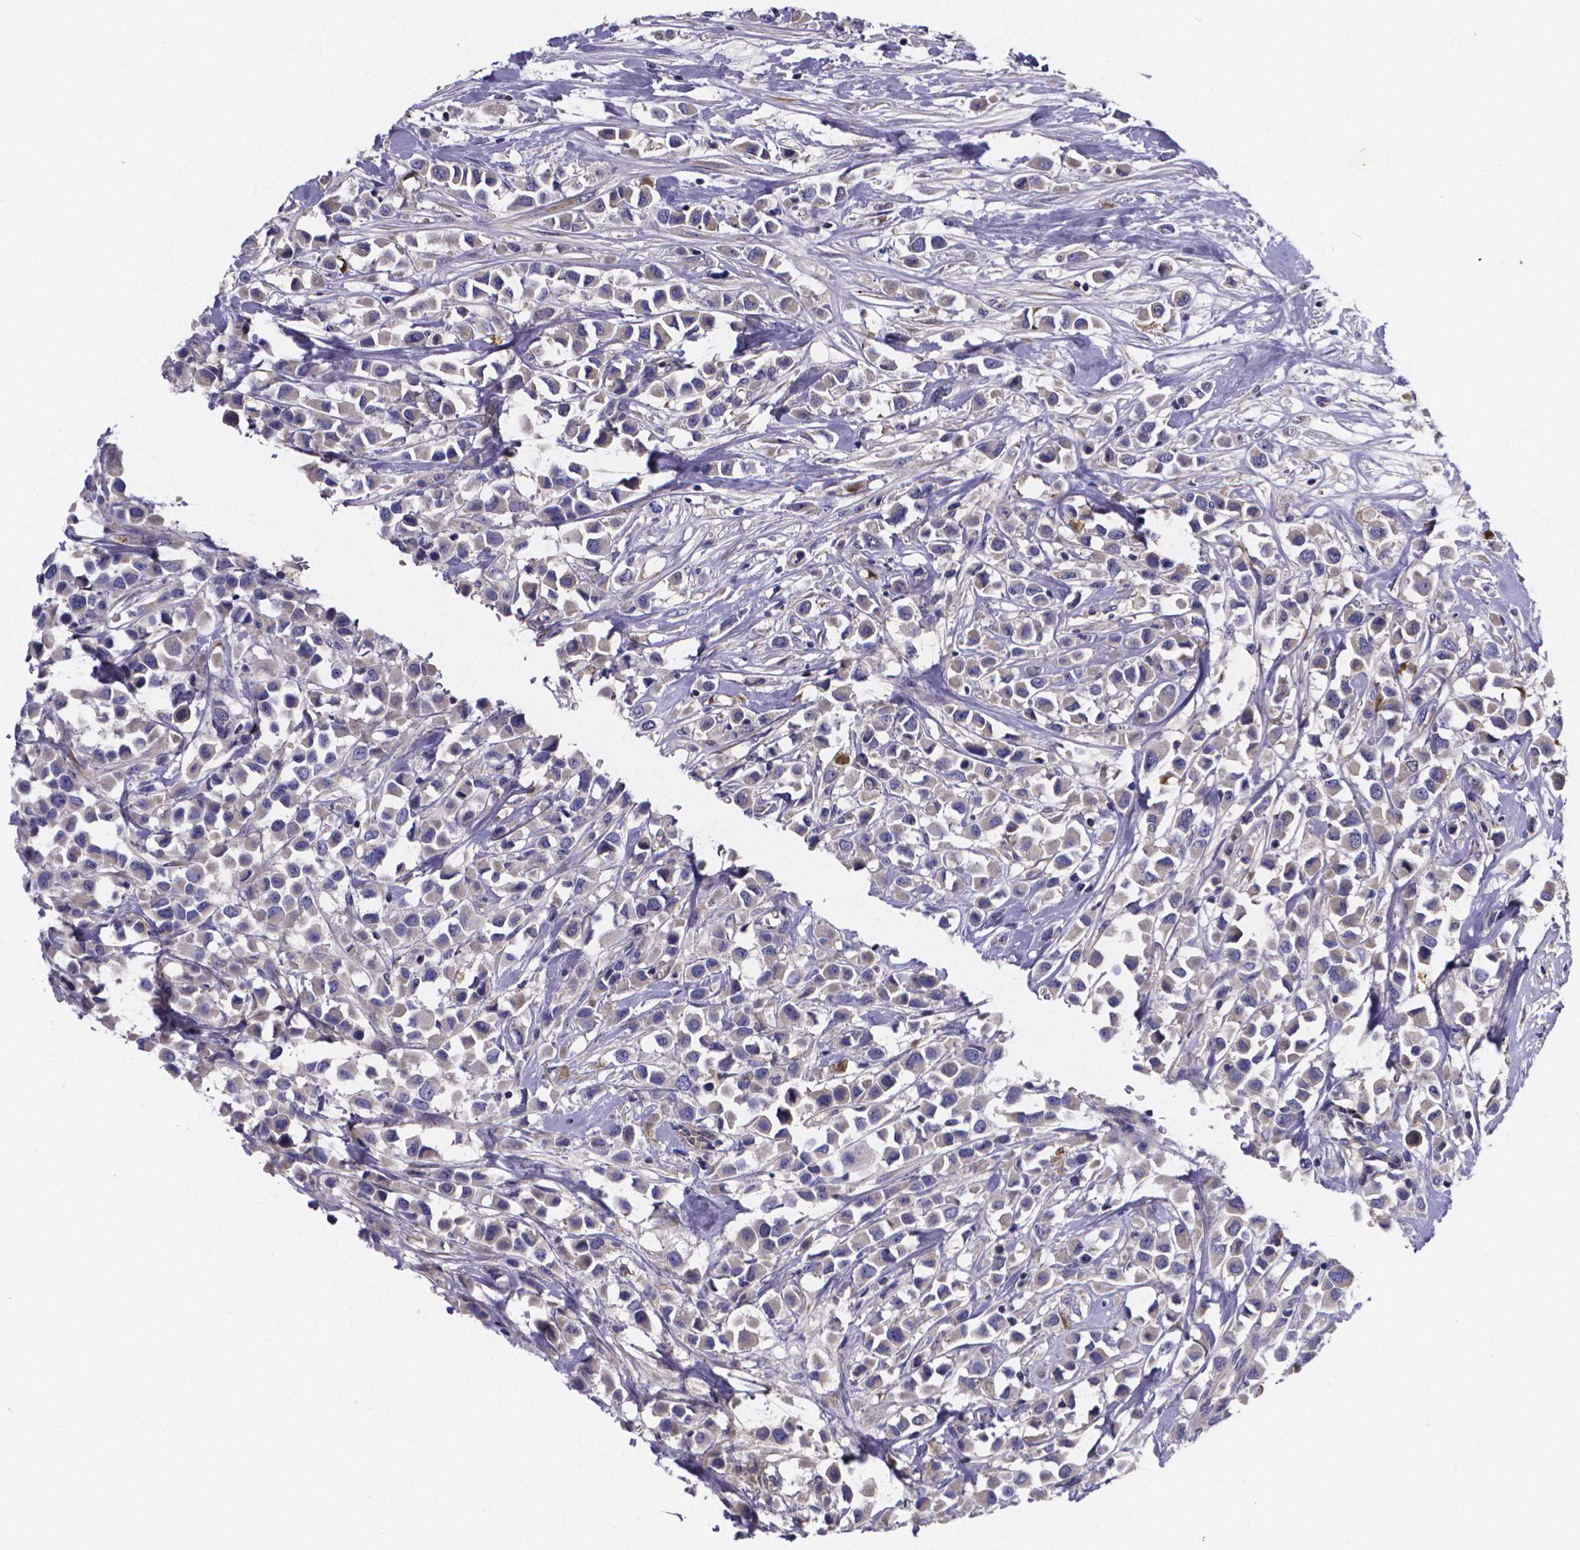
{"staining": {"intensity": "negative", "quantity": "none", "location": "none"}, "tissue": "breast cancer", "cell_type": "Tumor cells", "image_type": "cancer", "snomed": [{"axis": "morphology", "description": "Duct carcinoma"}, {"axis": "topography", "description": "Breast"}], "caption": "The photomicrograph demonstrates no significant expression in tumor cells of intraductal carcinoma (breast).", "gene": "SFRP4", "patient": {"sex": "female", "age": 61}}